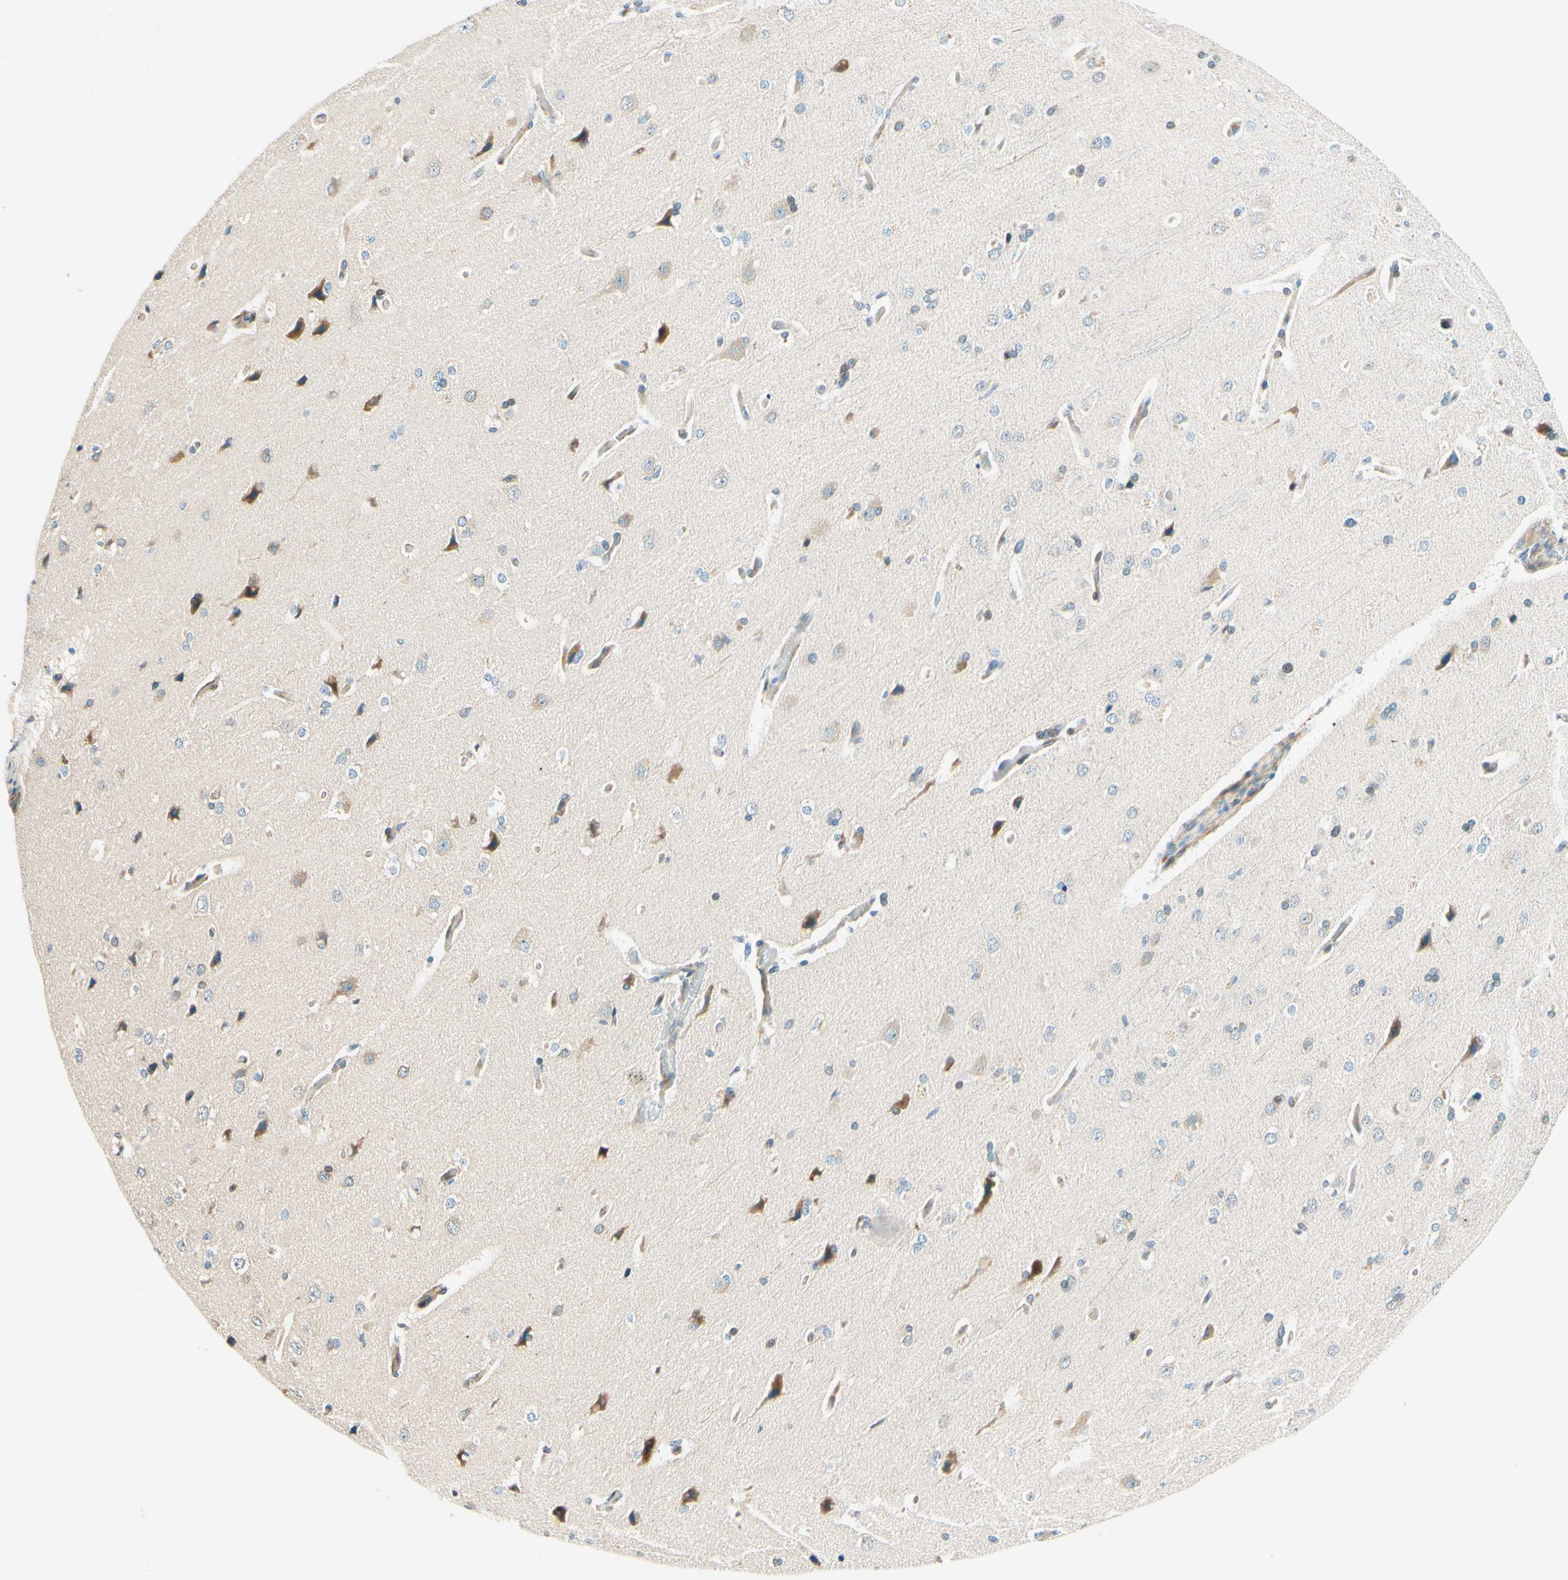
{"staining": {"intensity": "moderate", "quantity": "25%-75%", "location": "cytoplasmic/membranous"}, "tissue": "cerebral cortex", "cell_type": "Endothelial cells", "image_type": "normal", "snomed": [{"axis": "morphology", "description": "Normal tissue, NOS"}, {"axis": "topography", "description": "Cerebral cortex"}], "caption": "IHC staining of normal cerebral cortex, which reveals medium levels of moderate cytoplasmic/membranous staining in about 25%-75% of endothelial cells indicating moderate cytoplasmic/membranous protein staining. The staining was performed using DAB (brown) for protein detection and nuclei were counterstained in hematoxylin (blue).", "gene": "TAOK2", "patient": {"sex": "male", "age": 62}}